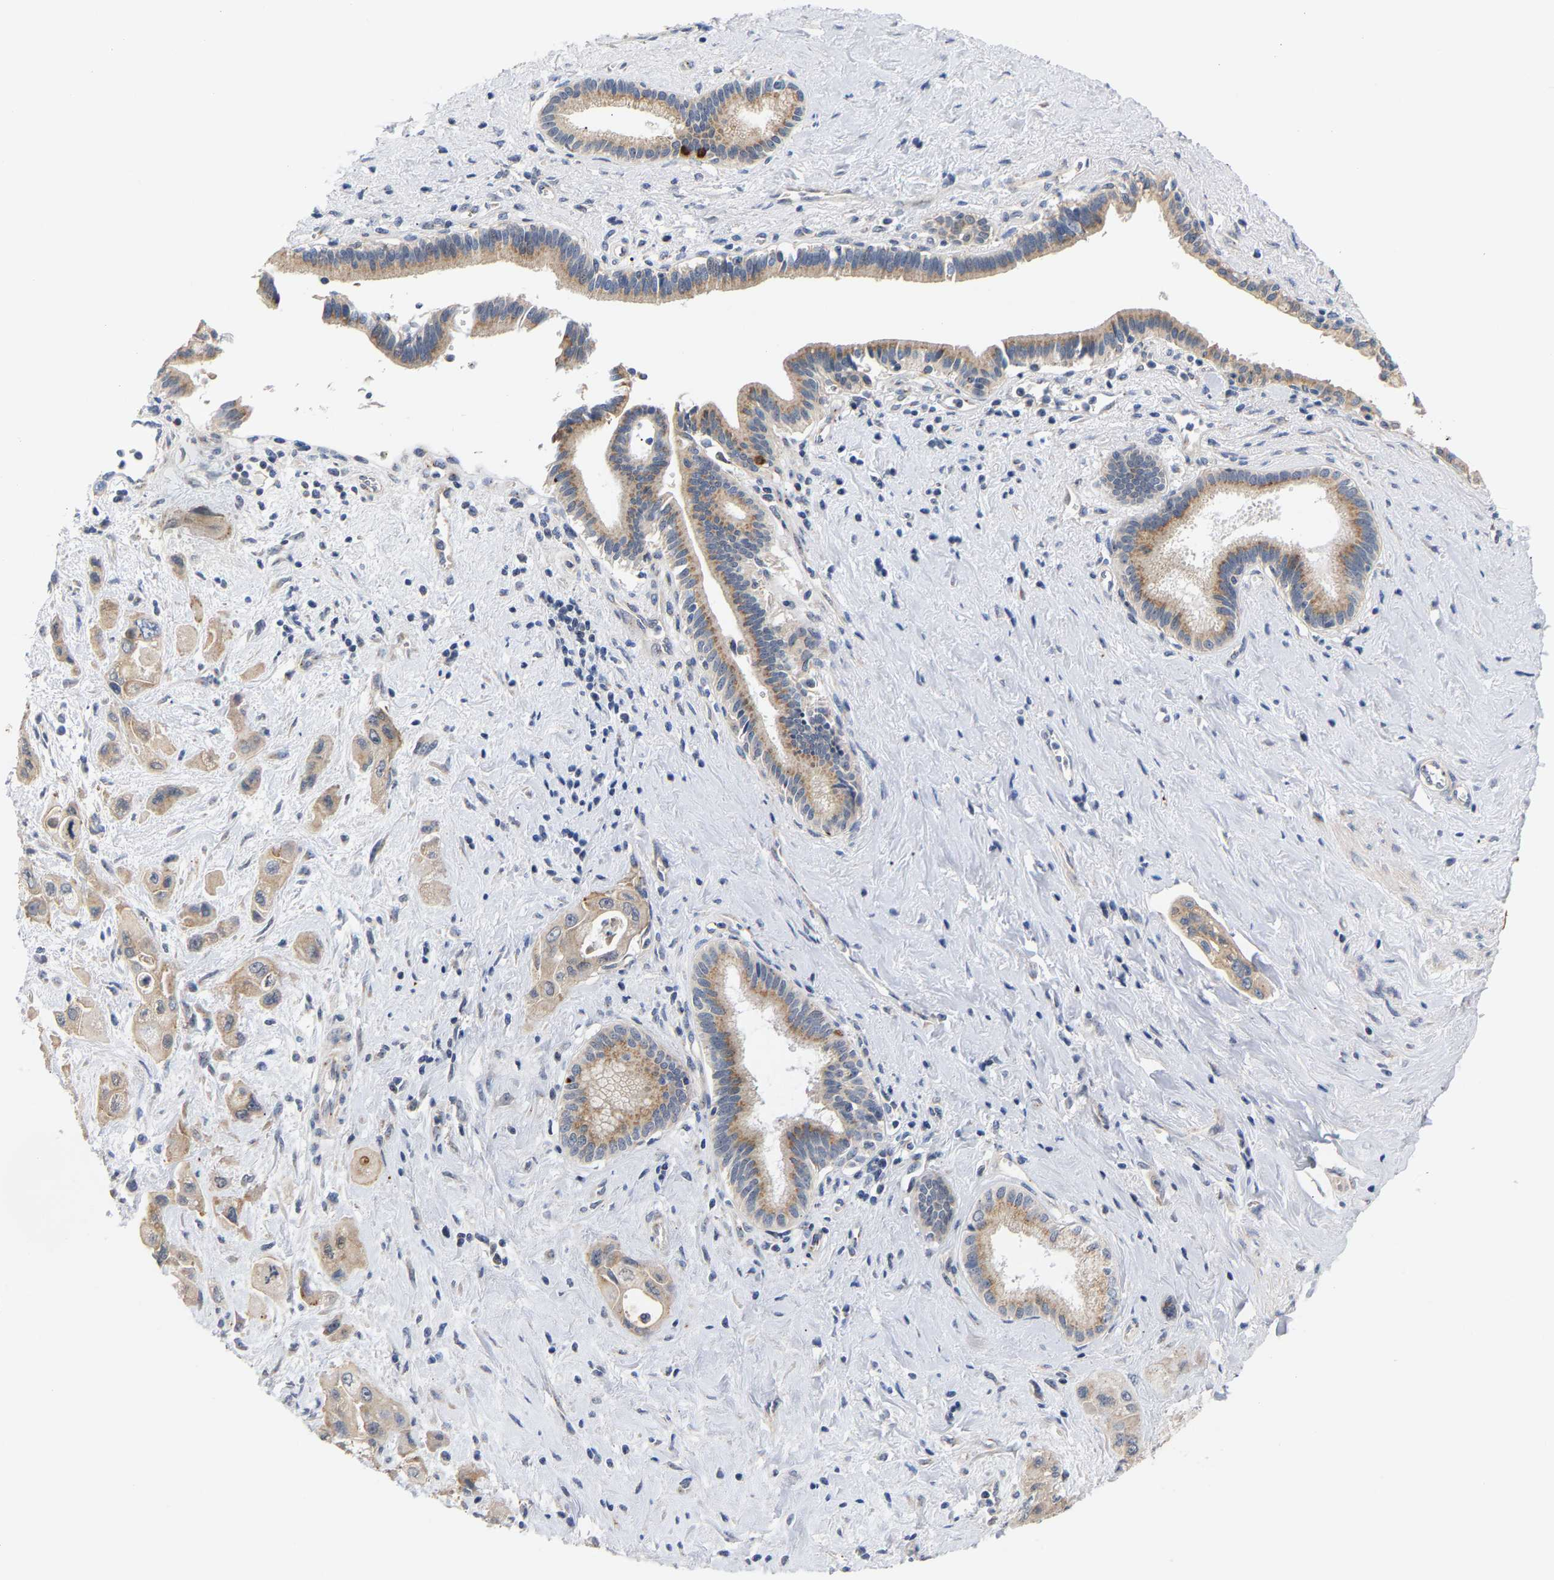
{"staining": {"intensity": "weak", "quantity": ">75%", "location": "cytoplasmic/membranous"}, "tissue": "pancreatic cancer", "cell_type": "Tumor cells", "image_type": "cancer", "snomed": [{"axis": "morphology", "description": "Adenocarcinoma, NOS"}, {"axis": "topography", "description": "Pancreas"}], "caption": "A low amount of weak cytoplasmic/membranous positivity is identified in about >75% of tumor cells in pancreatic cancer tissue.", "gene": "PCNT", "patient": {"sex": "female", "age": 66}}